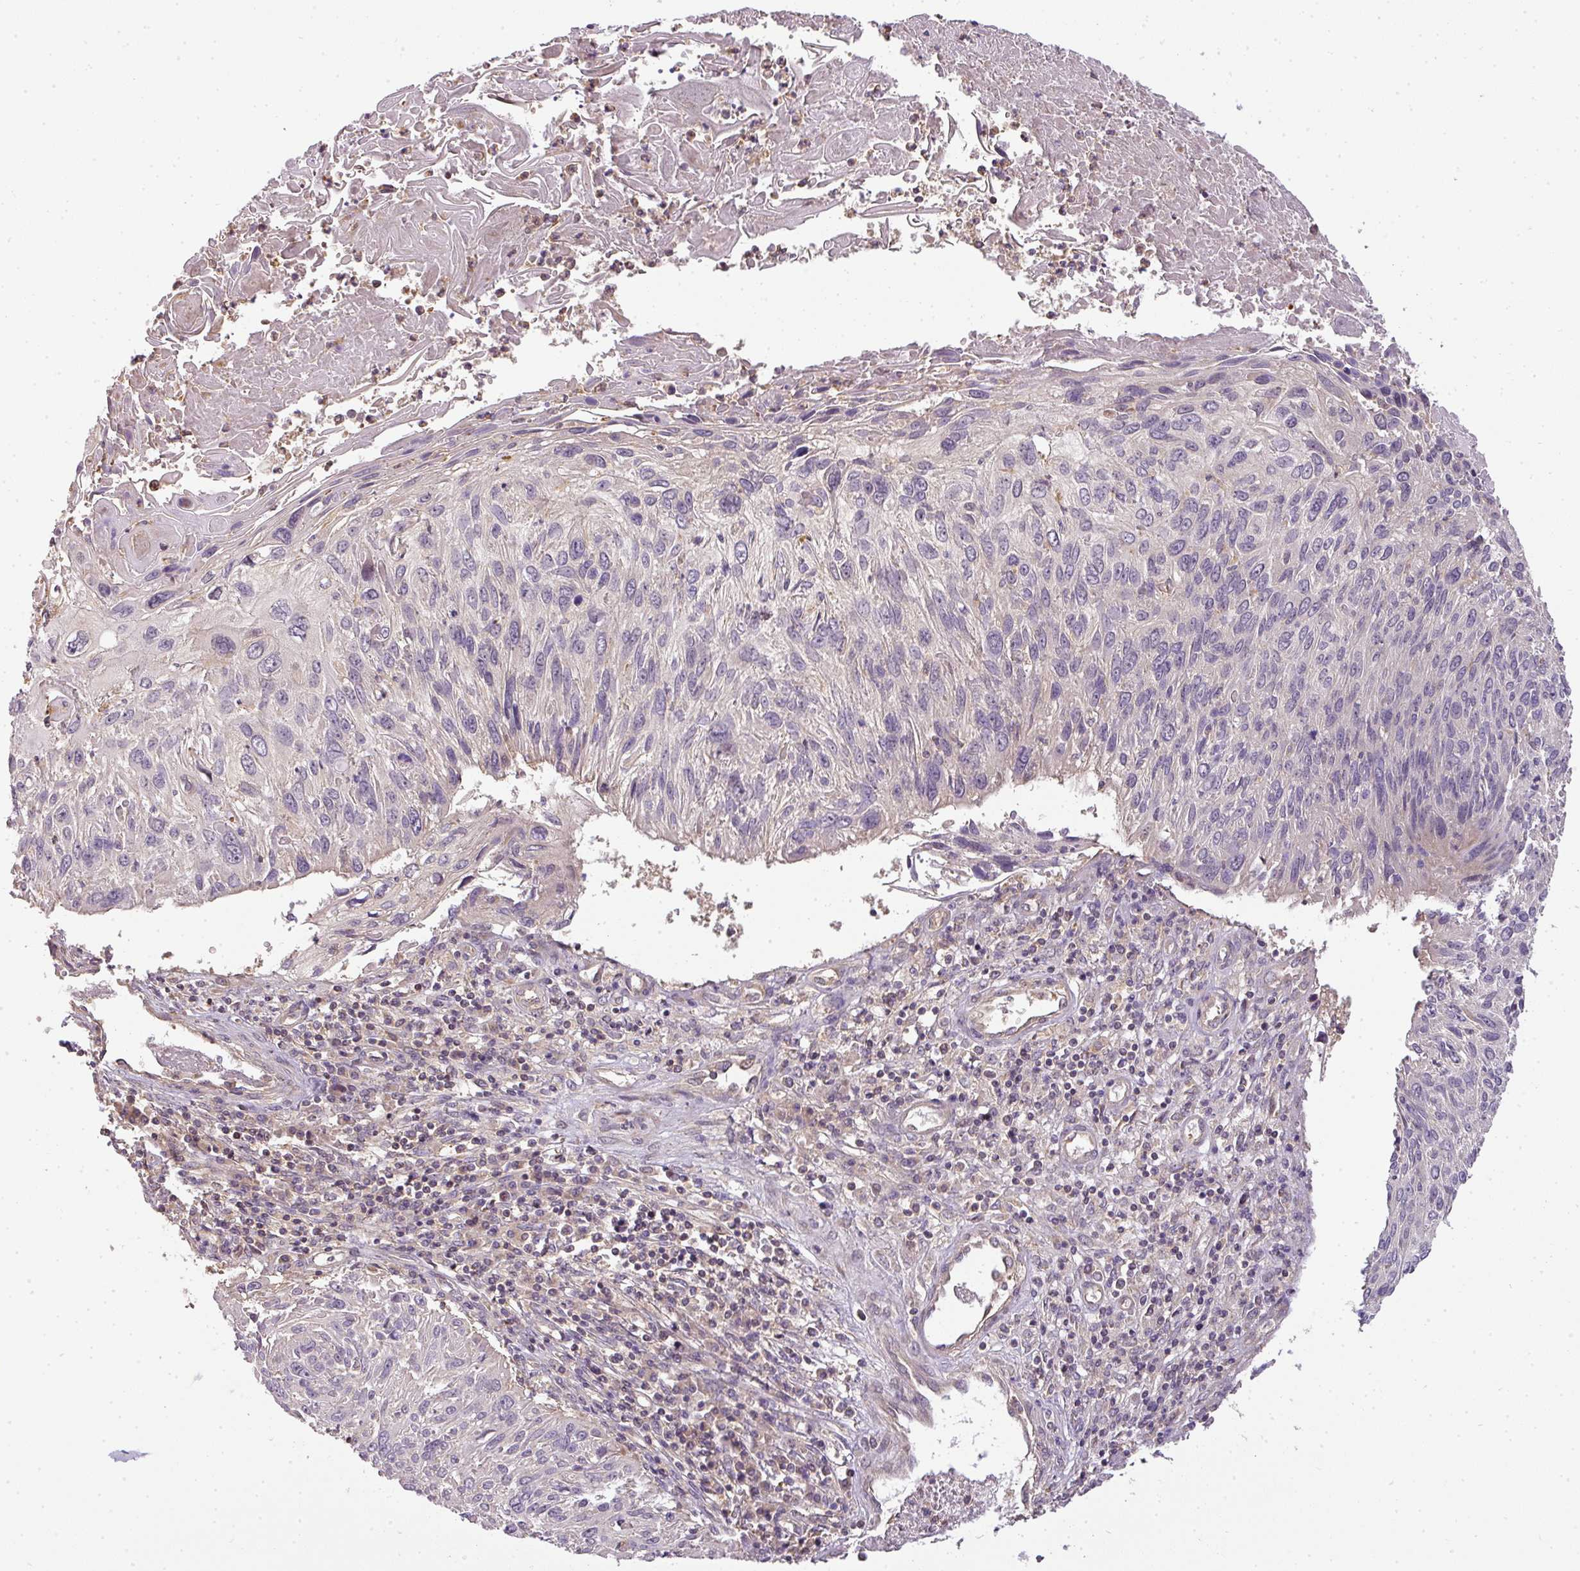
{"staining": {"intensity": "negative", "quantity": "none", "location": "none"}, "tissue": "cervical cancer", "cell_type": "Tumor cells", "image_type": "cancer", "snomed": [{"axis": "morphology", "description": "Squamous cell carcinoma, NOS"}, {"axis": "topography", "description": "Cervix"}], "caption": "DAB immunohistochemical staining of human squamous cell carcinoma (cervical) reveals no significant expression in tumor cells. (DAB (3,3'-diaminobenzidine) IHC visualized using brightfield microscopy, high magnification).", "gene": "TCL1B", "patient": {"sex": "female", "age": 51}}